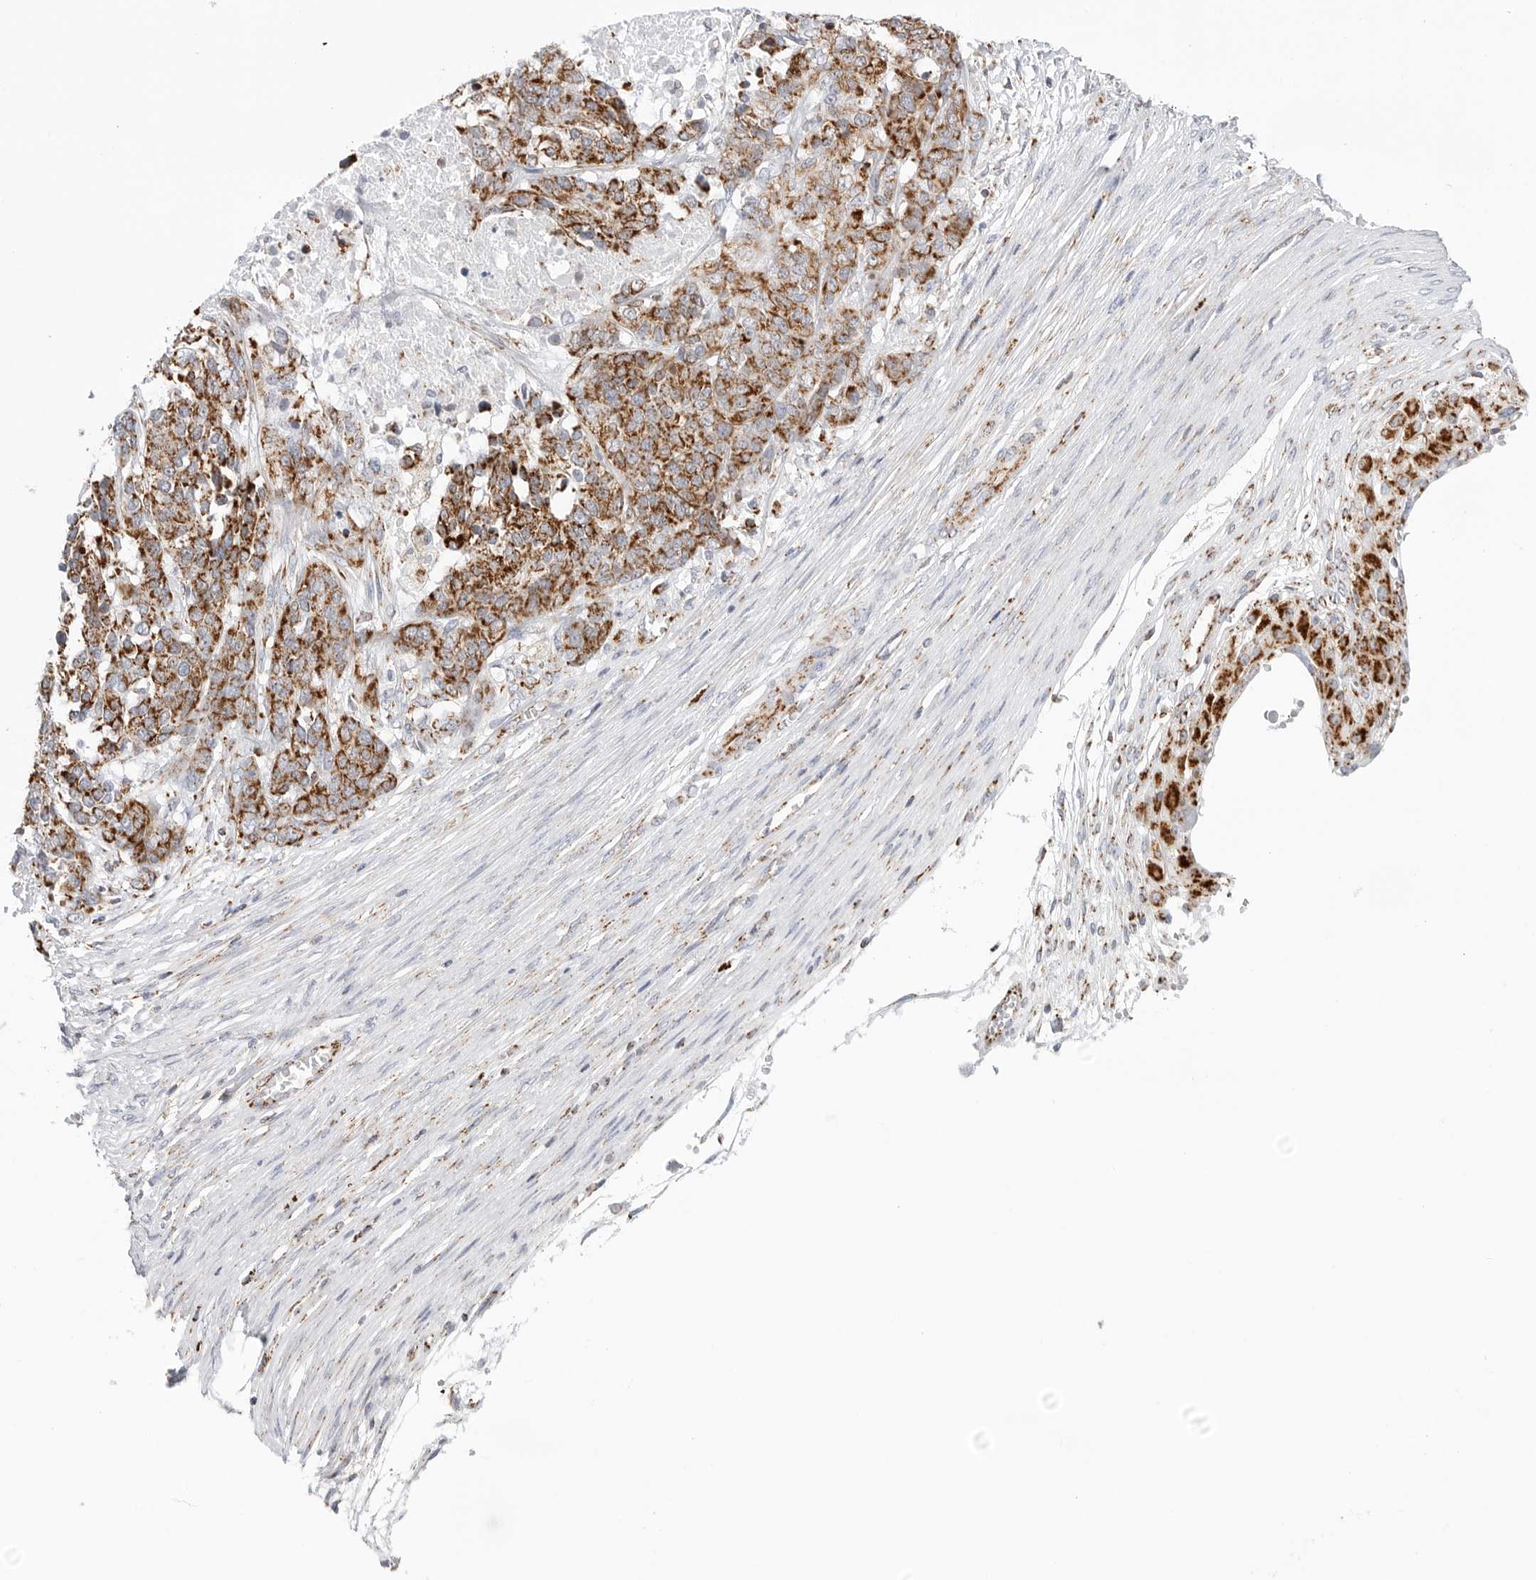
{"staining": {"intensity": "strong", "quantity": ">75%", "location": "cytoplasmic/membranous"}, "tissue": "ovarian cancer", "cell_type": "Tumor cells", "image_type": "cancer", "snomed": [{"axis": "morphology", "description": "Cystadenocarcinoma, serous, NOS"}, {"axis": "topography", "description": "Ovary"}], "caption": "High-magnification brightfield microscopy of serous cystadenocarcinoma (ovarian) stained with DAB (3,3'-diaminobenzidine) (brown) and counterstained with hematoxylin (blue). tumor cells exhibit strong cytoplasmic/membranous staining is appreciated in about>75% of cells.", "gene": "ATP5IF1", "patient": {"sex": "female", "age": 44}}